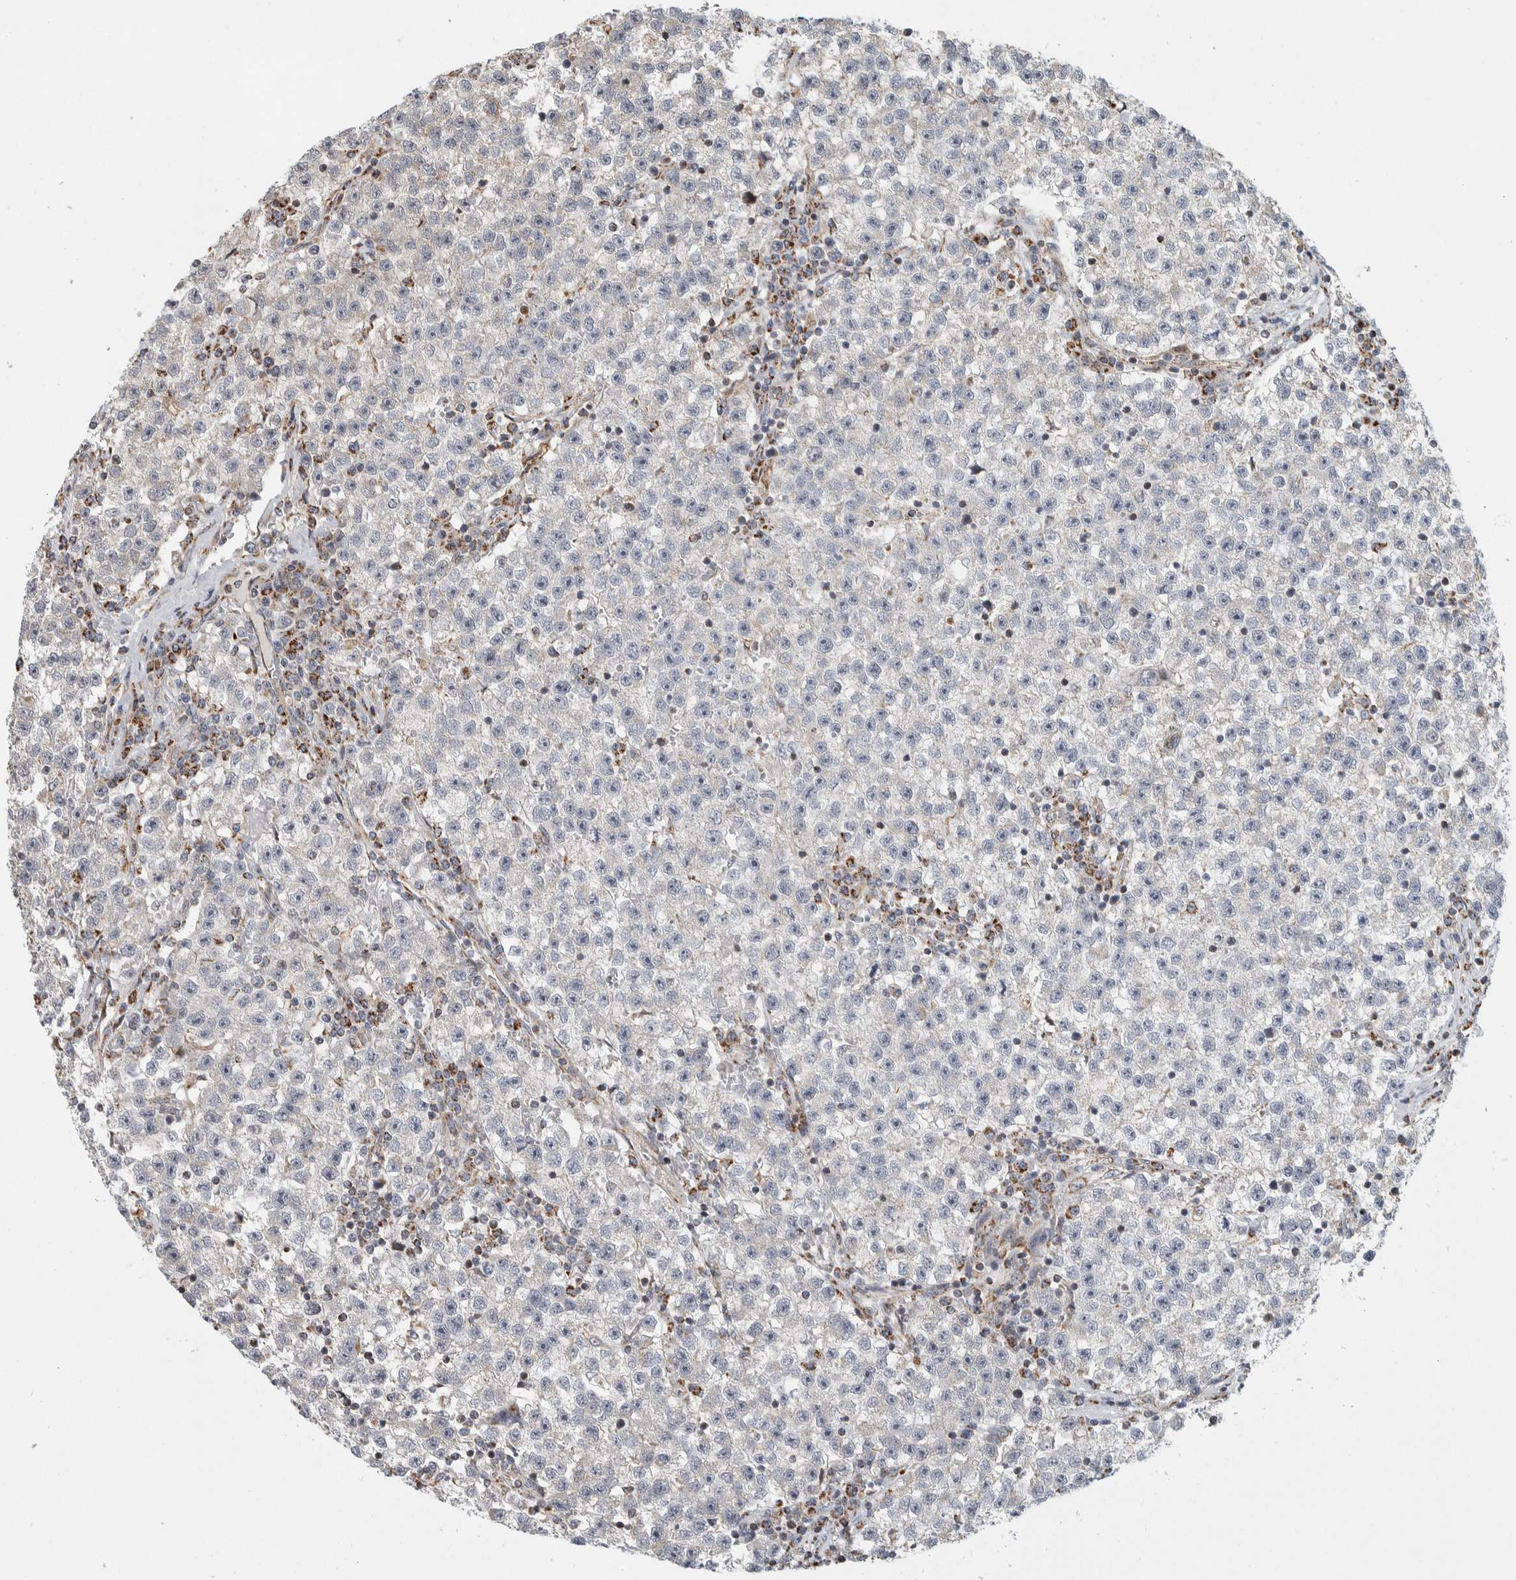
{"staining": {"intensity": "negative", "quantity": "none", "location": "none"}, "tissue": "testis cancer", "cell_type": "Tumor cells", "image_type": "cancer", "snomed": [{"axis": "morphology", "description": "Seminoma, NOS"}, {"axis": "topography", "description": "Testis"}], "caption": "There is no significant positivity in tumor cells of testis cancer.", "gene": "AFP", "patient": {"sex": "male", "age": 22}}